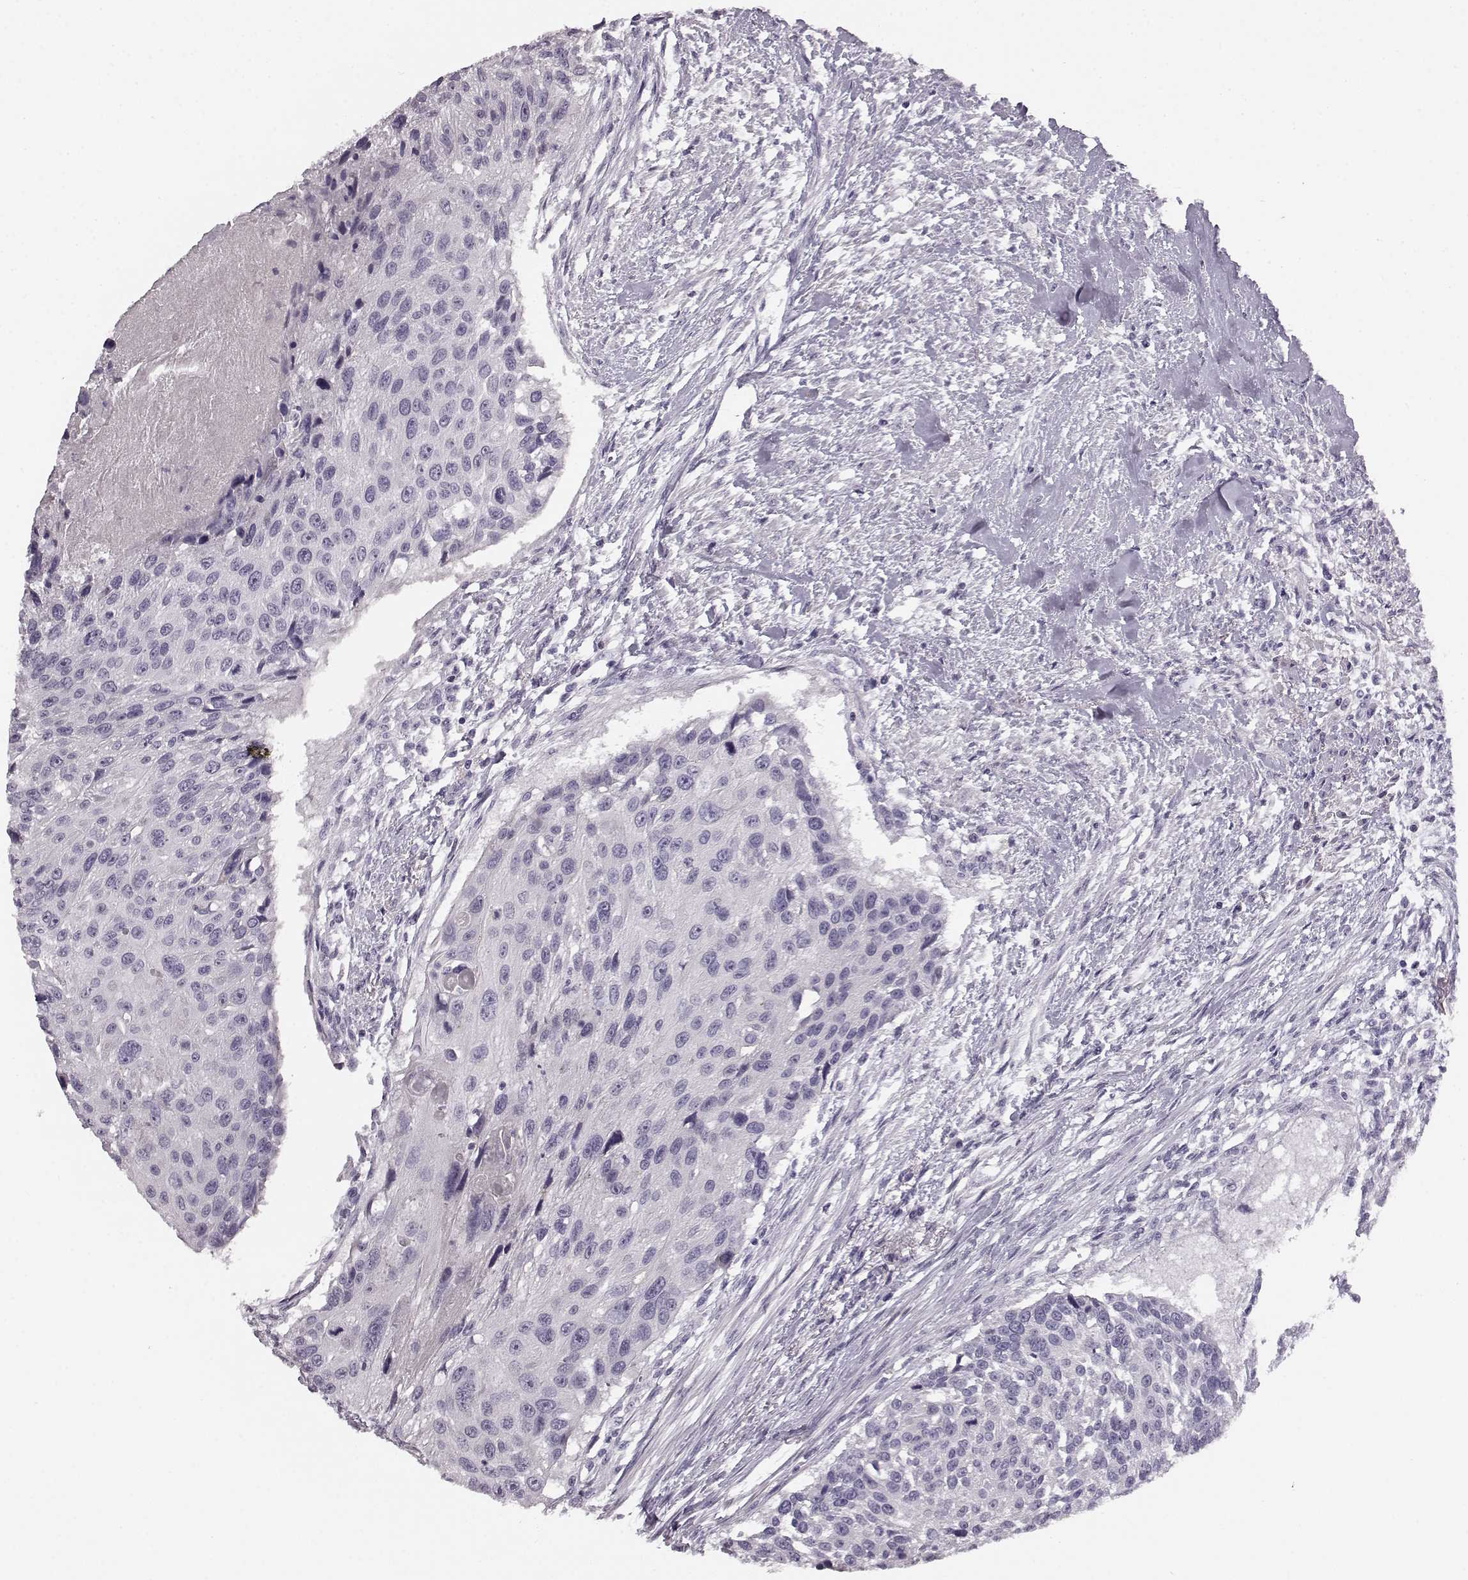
{"staining": {"intensity": "negative", "quantity": "none", "location": "none"}, "tissue": "urothelial cancer", "cell_type": "Tumor cells", "image_type": "cancer", "snomed": [{"axis": "morphology", "description": "Urothelial carcinoma, NOS"}, {"axis": "topography", "description": "Urinary bladder"}], "caption": "Tumor cells show no significant expression in transitional cell carcinoma.", "gene": "KIAA0319", "patient": {"sex": "male", "age": 55}}